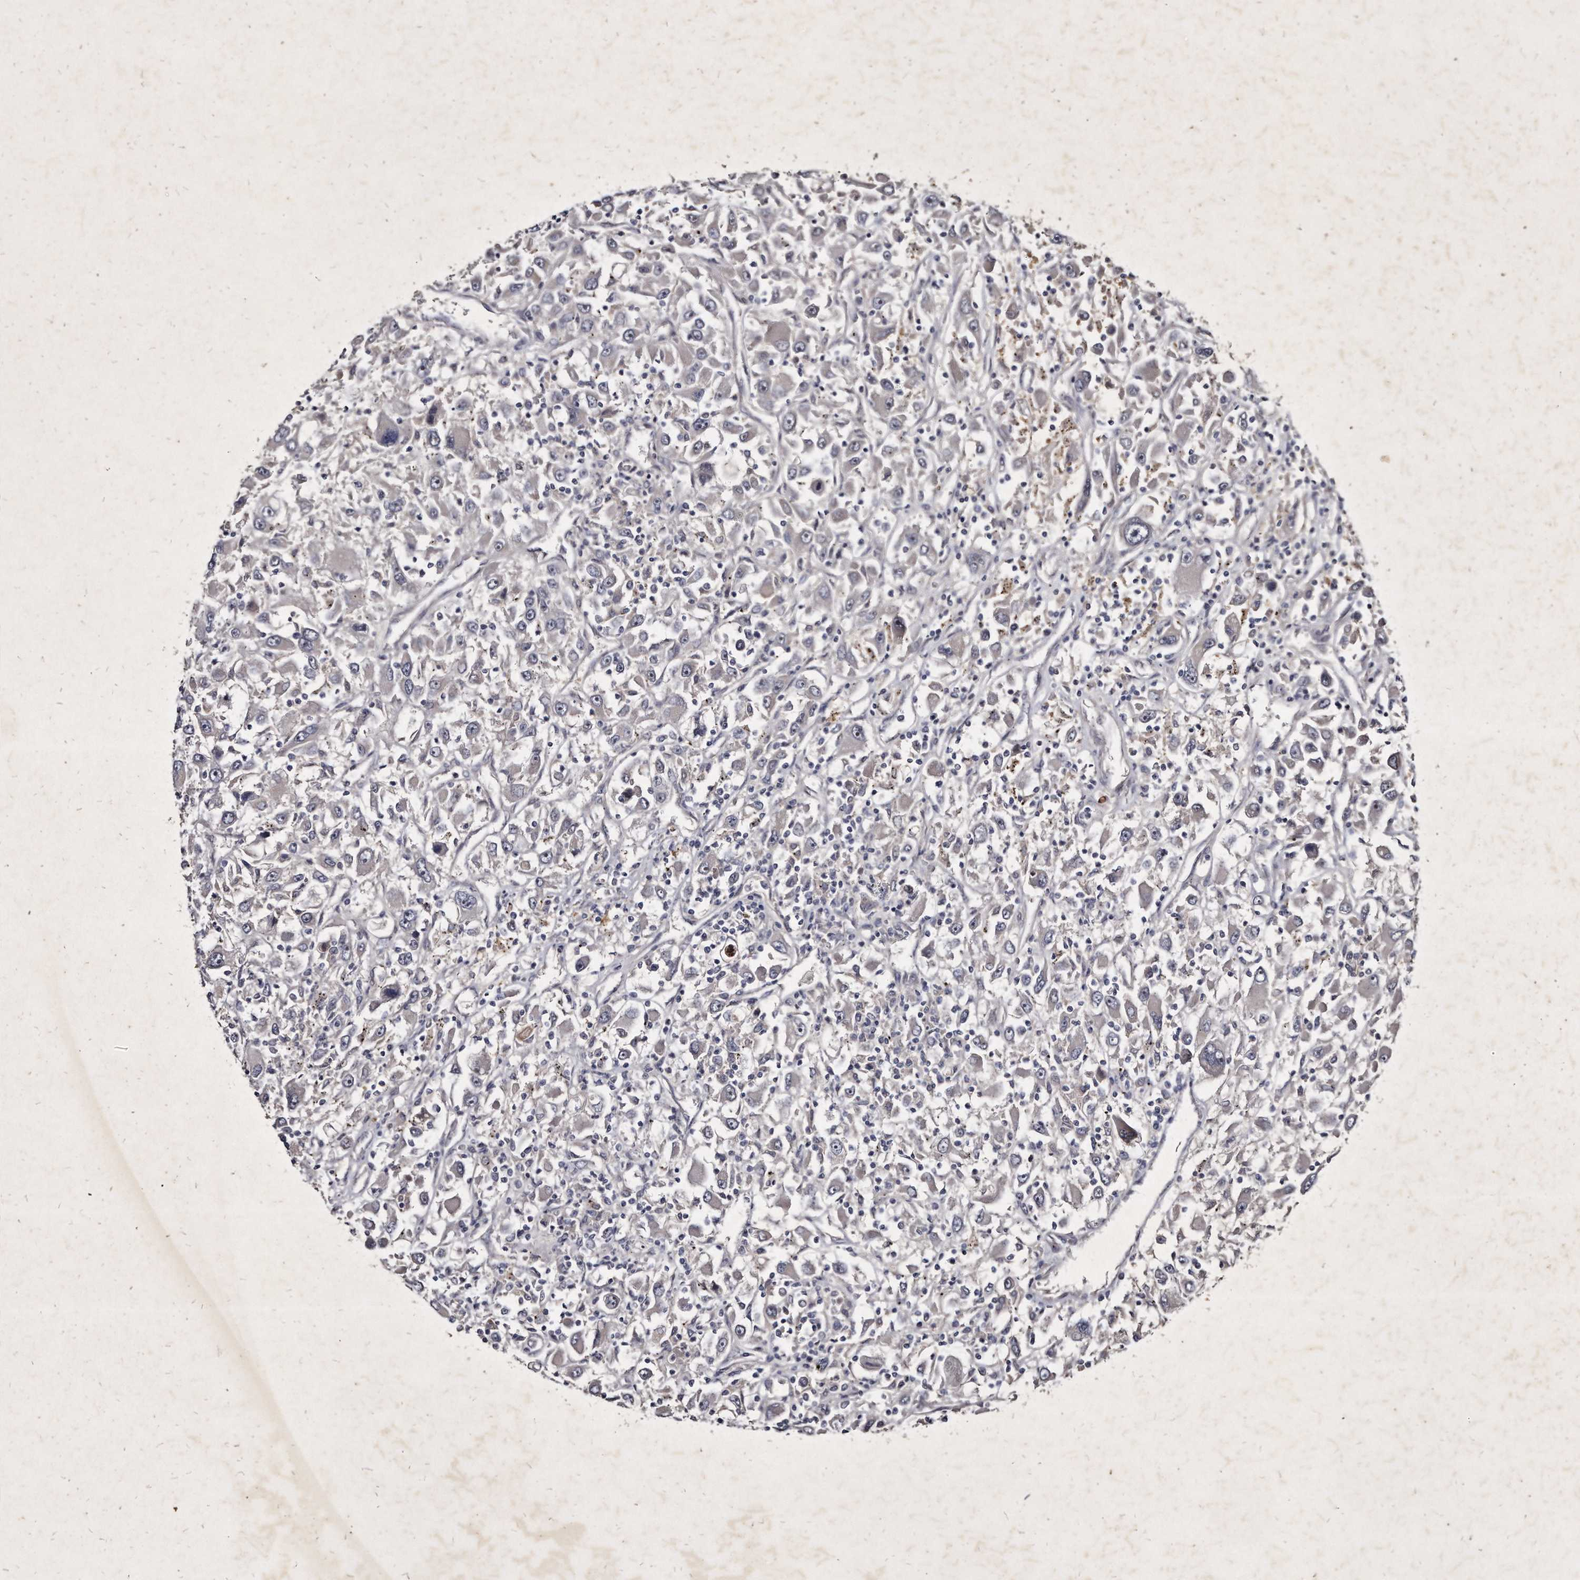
{"staining": {"intensity": "negative", "quantity": "none", "location": "none"}, "tissue": "renal cancer", "cell_type": "Tumor cells", "image_type": "cancer", "snomed": [{"axis": "morphology", "description": "Adenocarcinoma, NOS"}, {"axis": "topography", "description": "Kidney"}], "caption": "Tumor cells show no significant protein expression in renal cancer (adenocarcinoma).", "gene": "KLHDC3", "patient": {"sex": "female", "age": 52}}